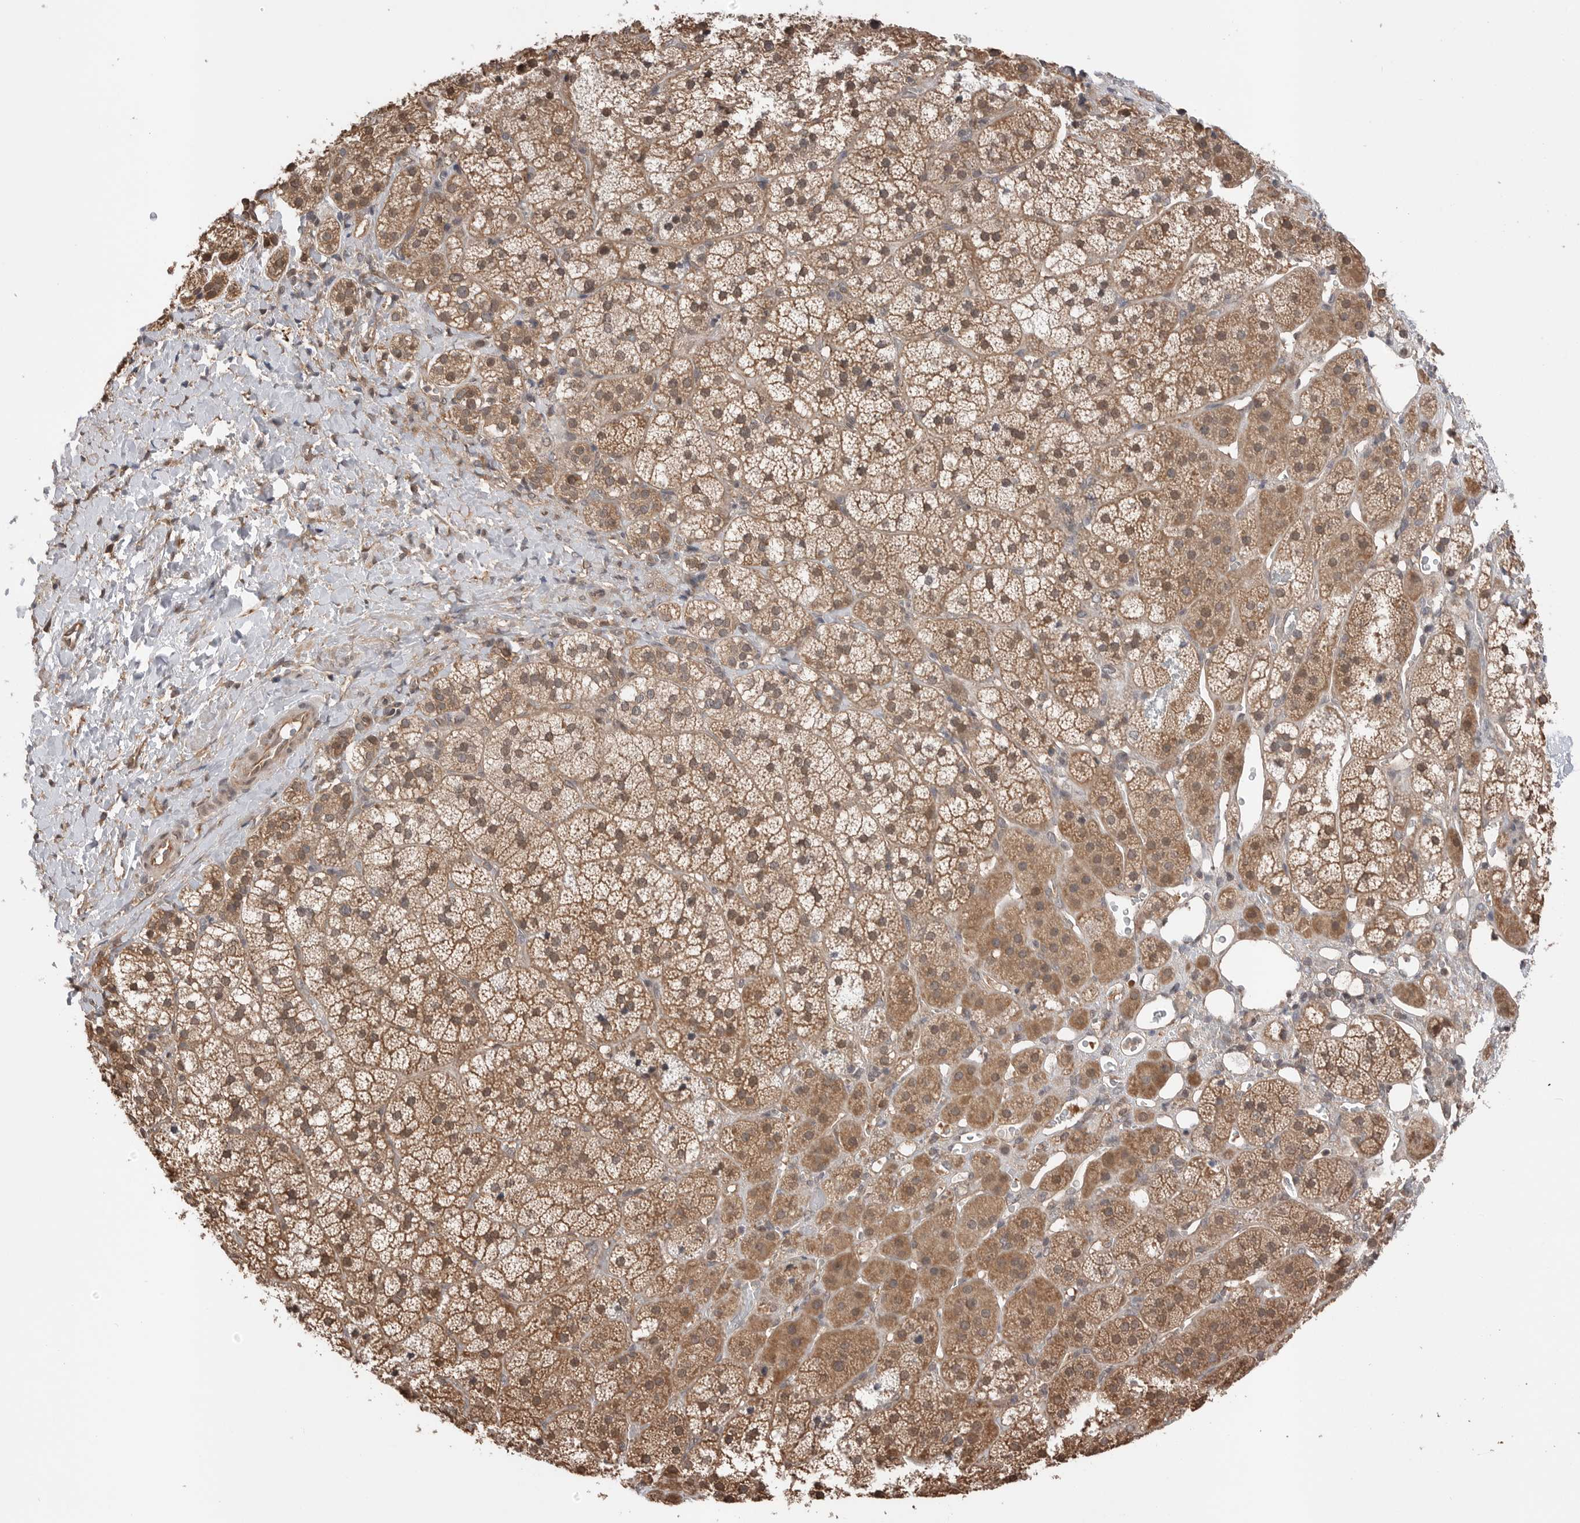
{"staining": {"intensity": "moderate", "quantity": ">75%", "location": "cytoplasmic/membranous,nuclear"}, "tissue": "adrenal gland", "cell_type": "Glandular cells", "image_type": "normal", "snomed": [{"axis": "morphology", "description": "Normal tissue, NOS"}, {"axis": "topography", "description": "Adrenal gland"}], "caption": "Immunohistochemistry (IHC) micrograph of normal adrenal gland: human adrenal gland stained using immunohistochemistry reveals medium levels of moderate protein expression localized specifically in the cytoplasmic/membranous,nuclear of glandular cells, appearing as a cytoplasmic/membranous,nuclear brown color.", "gene": "PEAK1", "patient": {"sex": "female", "age": 44}}